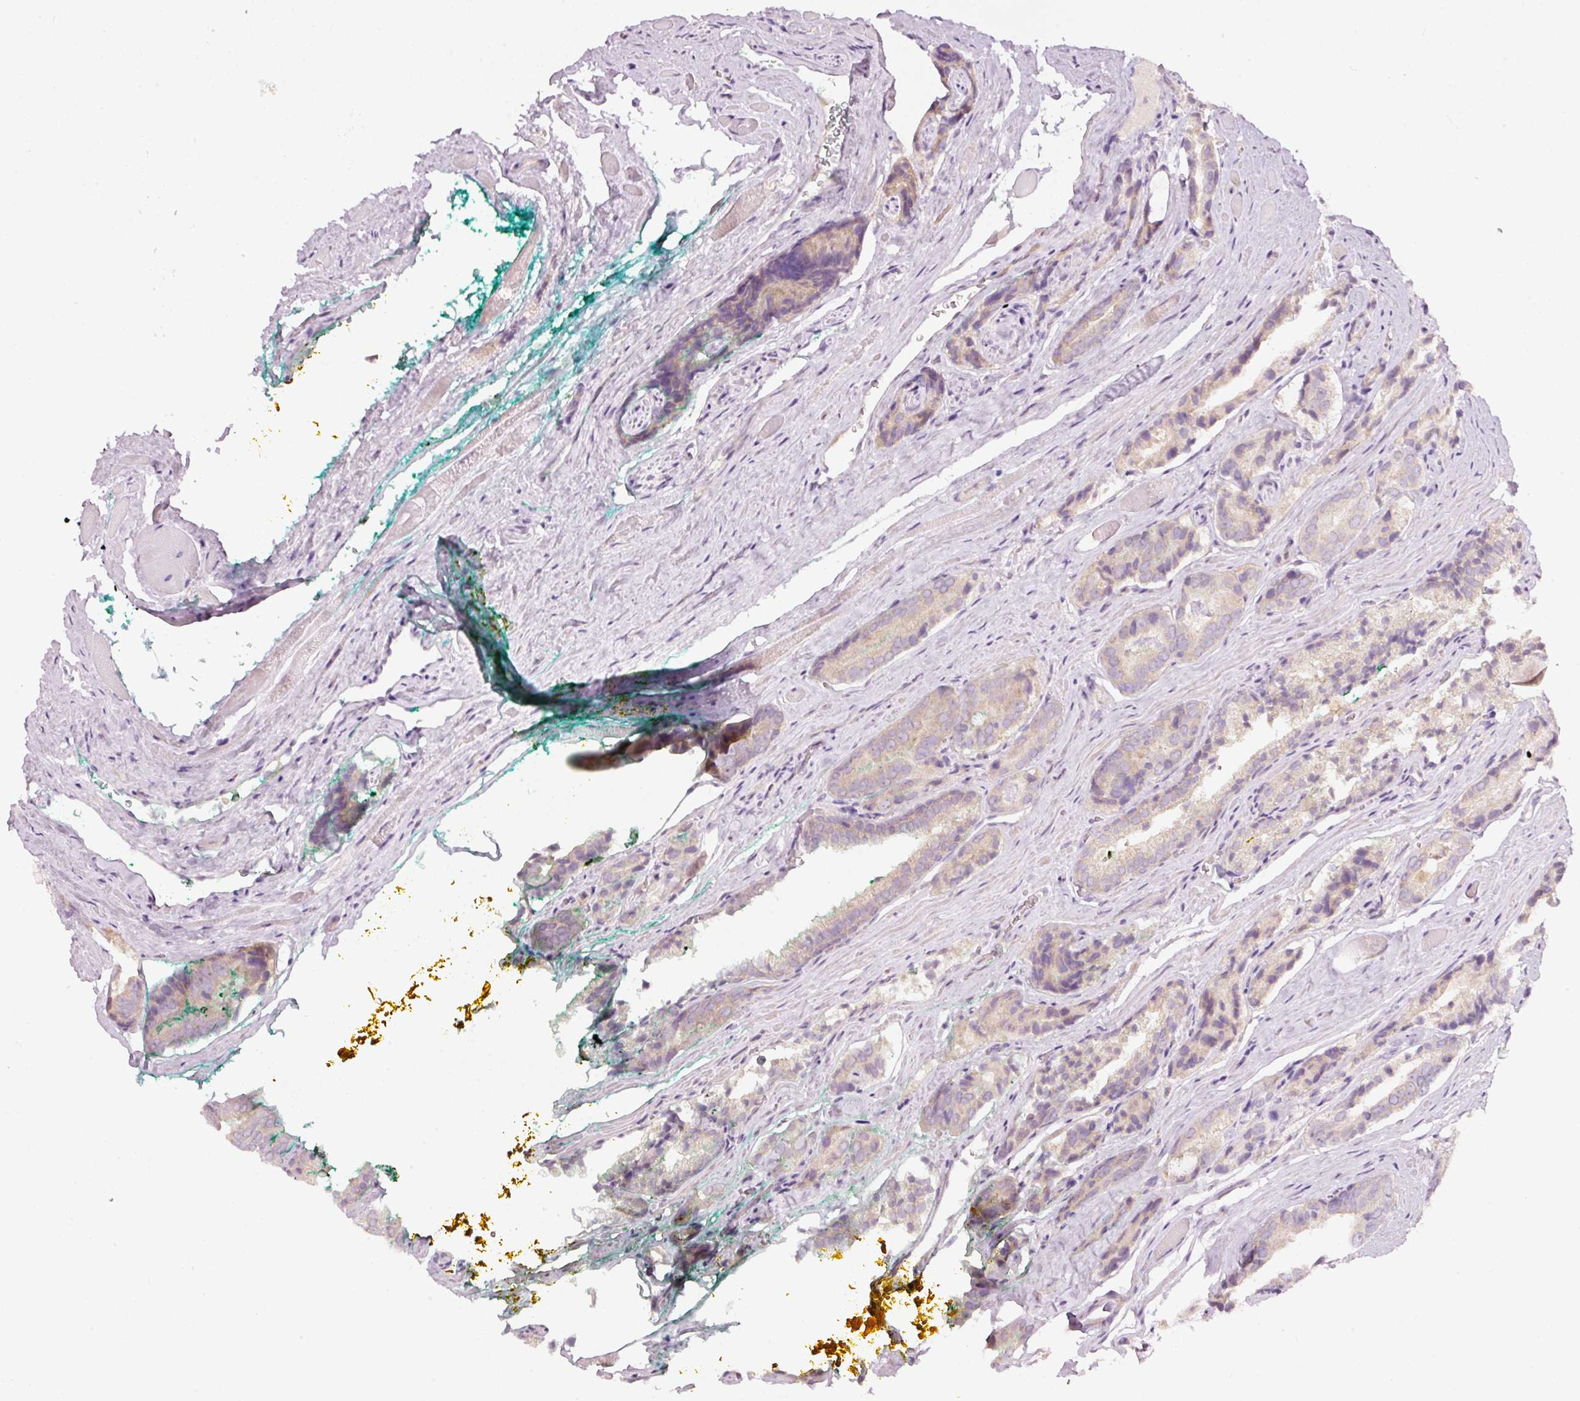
{"staining": {"intensity": "weak", "quantity": "<25%", "location": "cytoplasmic/membranous"}, "tissue": "prostate cancer", "cell_type": "Tumor cells", "image_type": "cancer", "snomed": [{"axis": "morphology", "description": "Adenocarcinoma, High grade"}, {"axis": "topography", "description": "Prostate"}], "caption": "The immunohistochemistry (IHC) image has no significant expression in tumor cells of high-grade adenocarcinoma (prostate) tissue. Nuclei are stained in blue.", "gene": "RSPO2", "patient": {"sex": "male", "age": 72}}